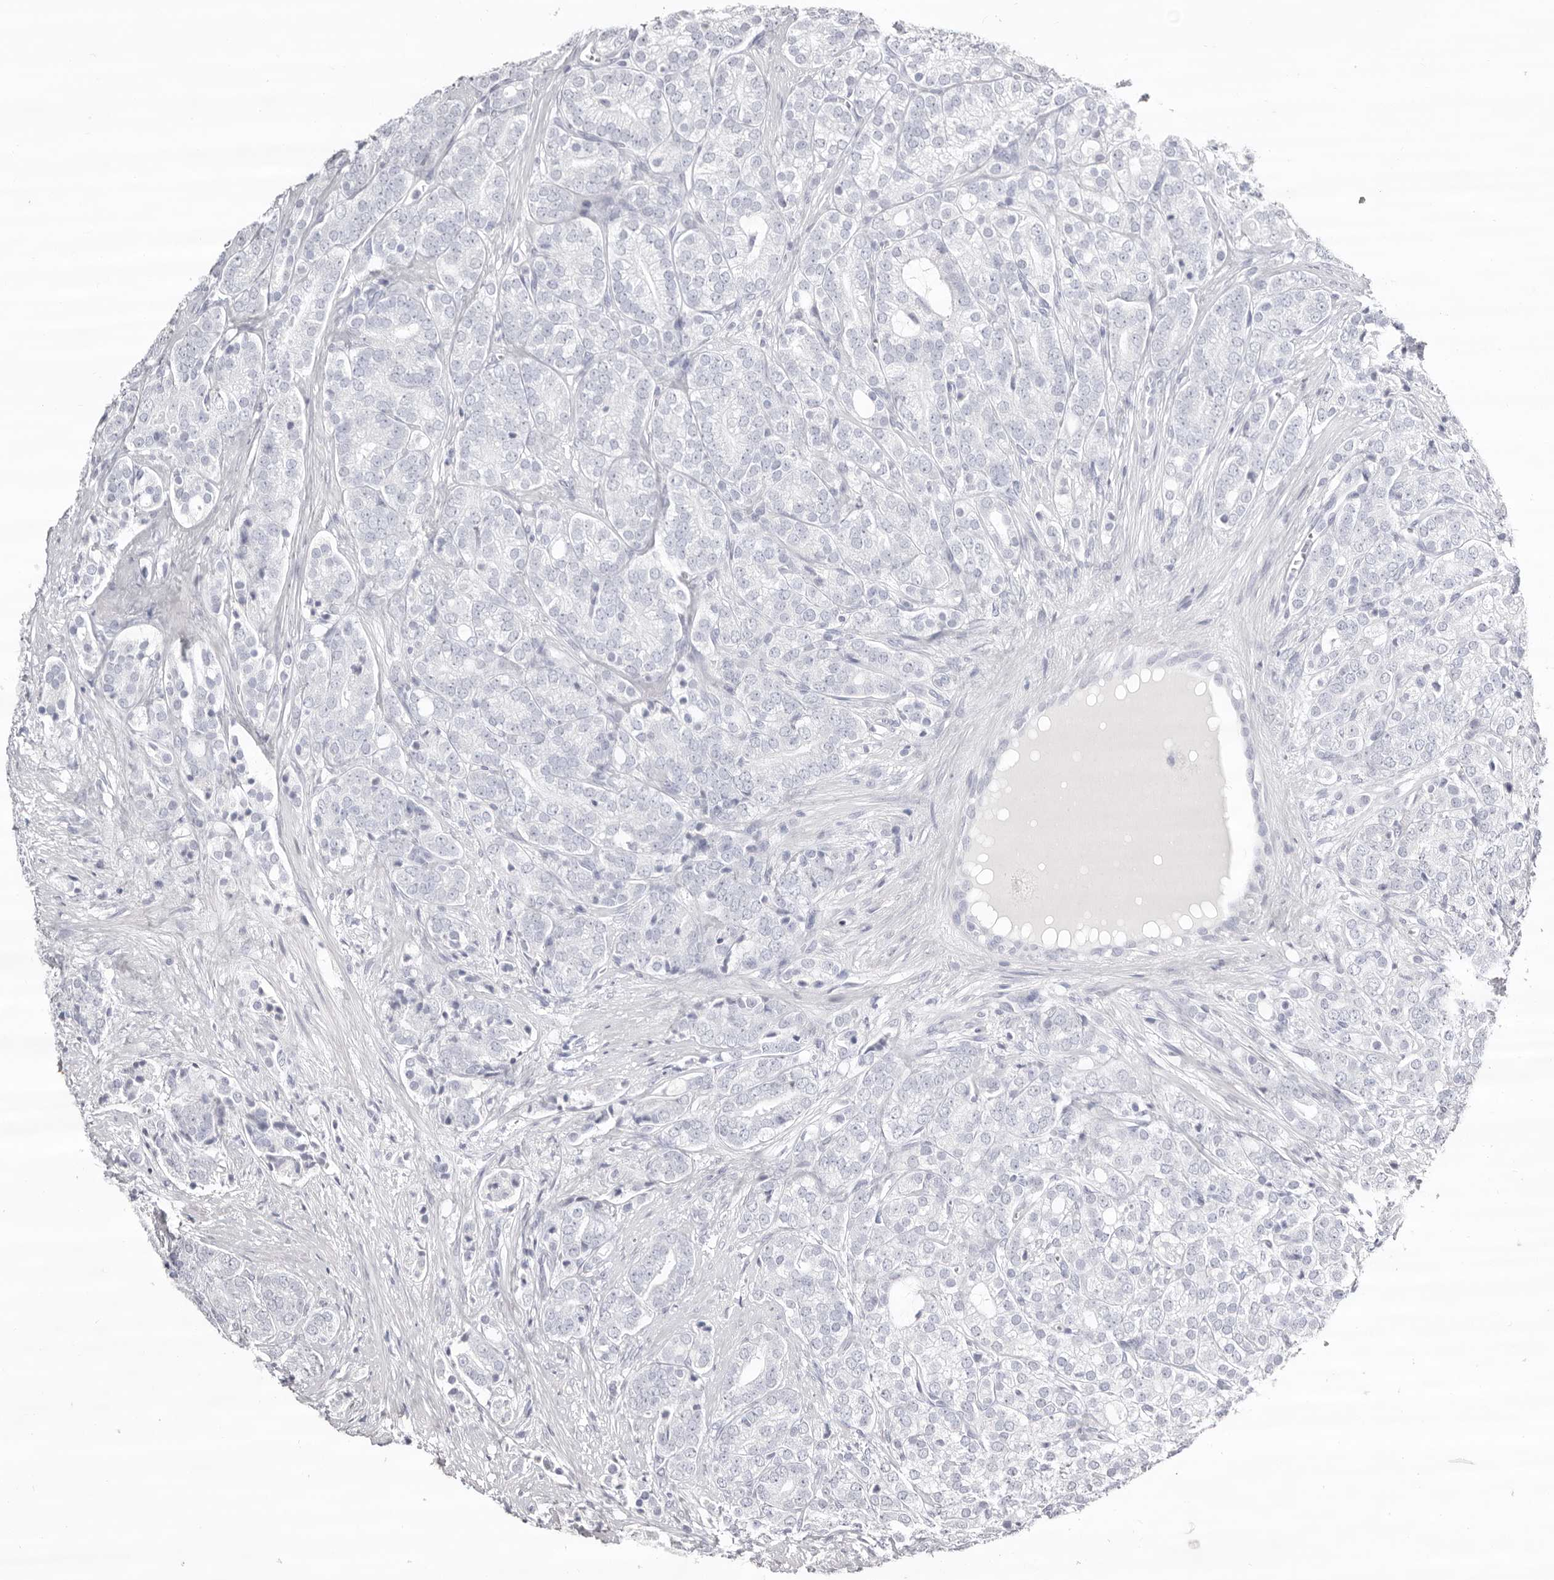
{"staining": {"intensity": "negative", "quantity": "none", "location": "none"}, "tissue": "prostate cancer", "cell_type": "Tumor cells", "image_type": "cancer", "snomed": [{"axis": "morphology", "description": "Adenocarcinoma, High grade"}, {"axis": "topography", "description": "Prostate"}], "caption": "Immunohistochemistry of prostate cancer exhibits no expression in tumor cells. Brightfield microscopy of immunohistochemistry (IHC) stained with DAB (brown) and hematoxylin (blue), captured at high magnification.", "gene": "LPO", "patient": {"sex": "male", "age": 57}}